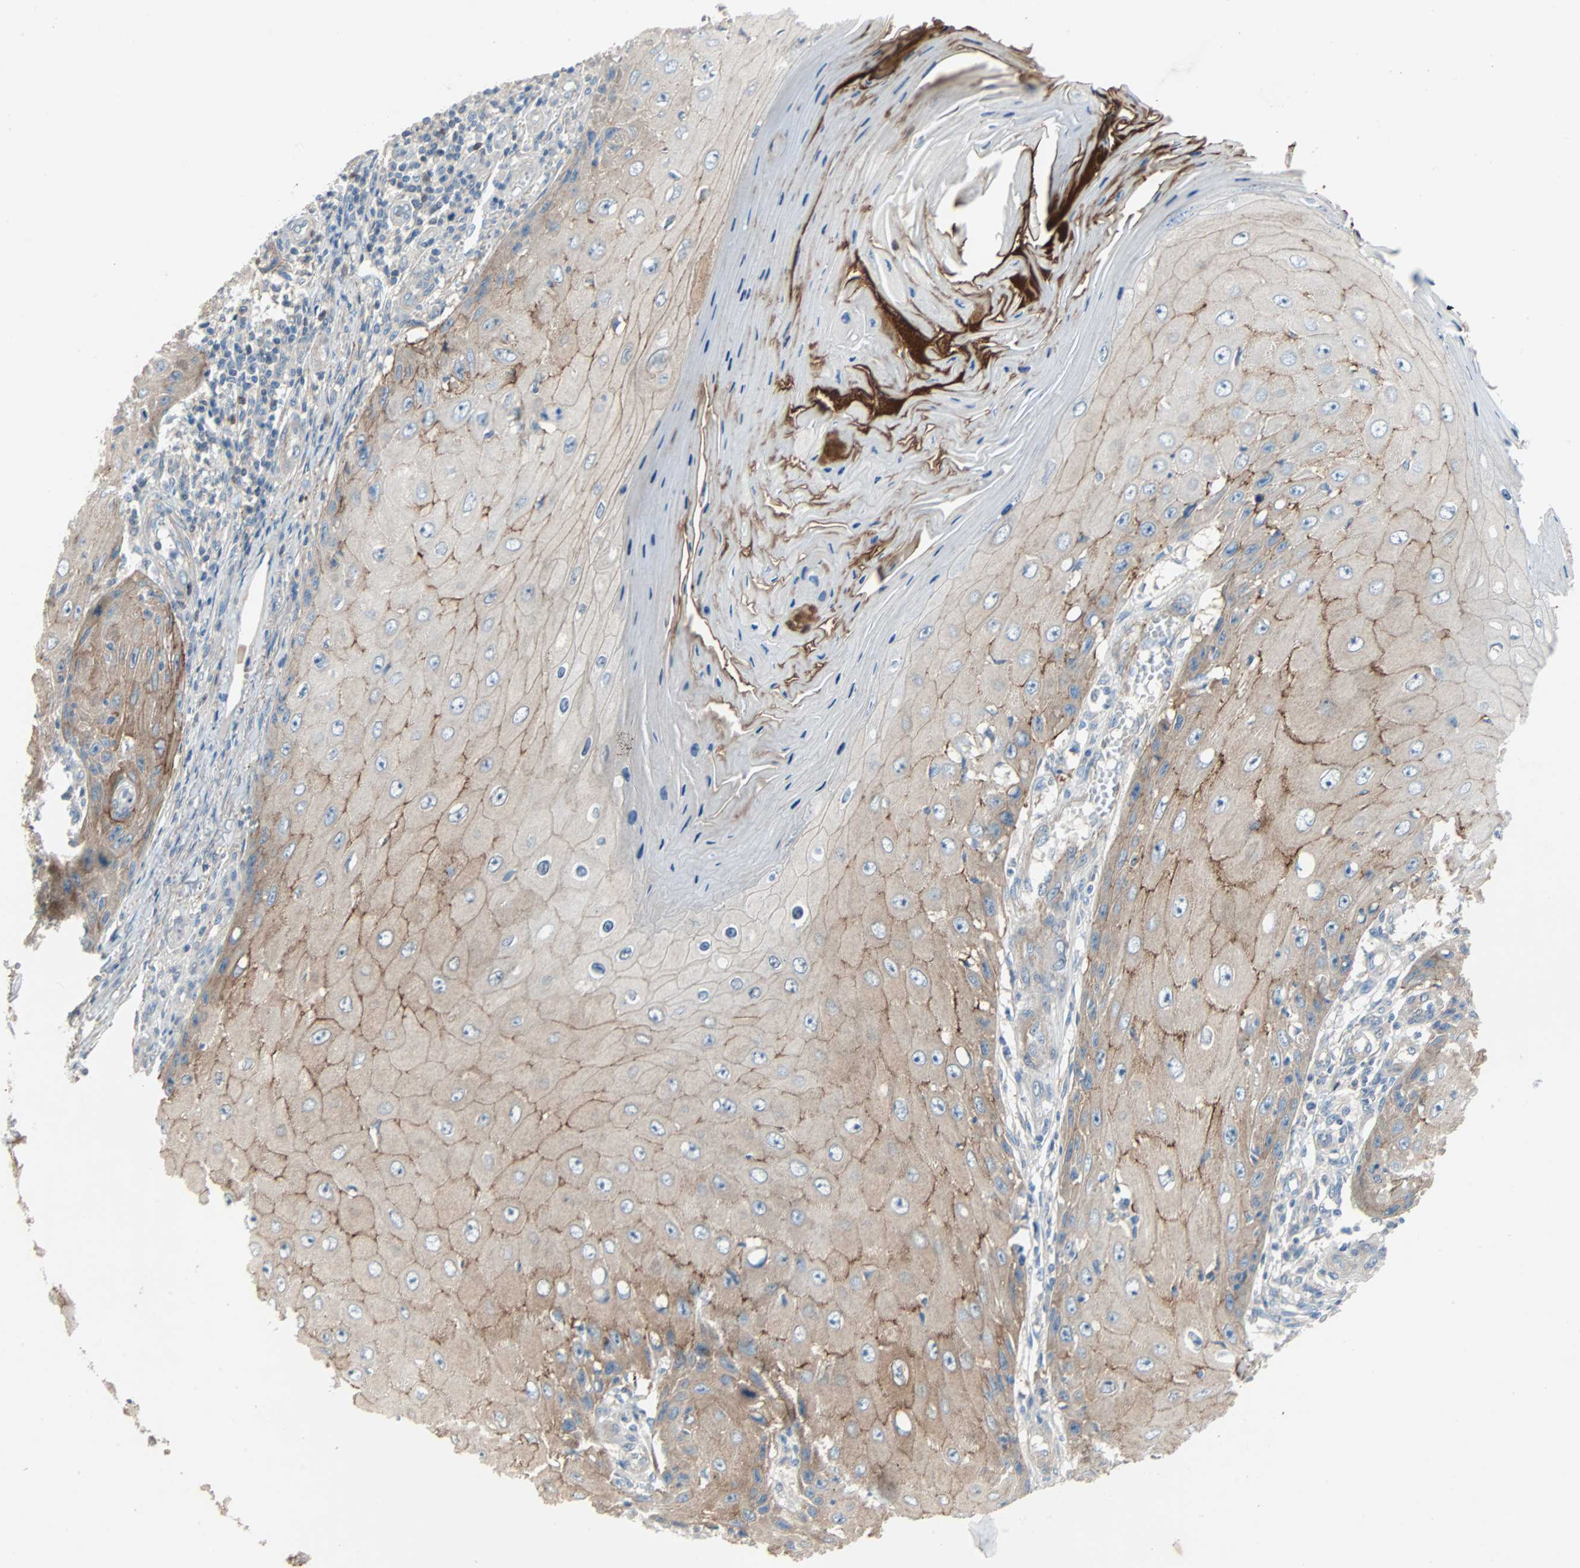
{"staining": {"intensity": "strong", "quantity": ">75%", "location": "cytoplasmic/membranous"}, "tissue": "skin cancer", "cell_type": "Tumor cells", "image_type": "cancer", "snomed": [{"axis": "morphology", "description": "Squamous cell carcinoma, NOS"}, {"axis": "topography", "description": "Skin"}], "caption": "There is high levels of strong cytoplasmic/membranous positivity in tumor cells of skin cancer, as demonstrated by immunohistochemical staining (brown color).", "gene": "TNFRSF12A", "patient": {"sex": "female", "age": 73}}